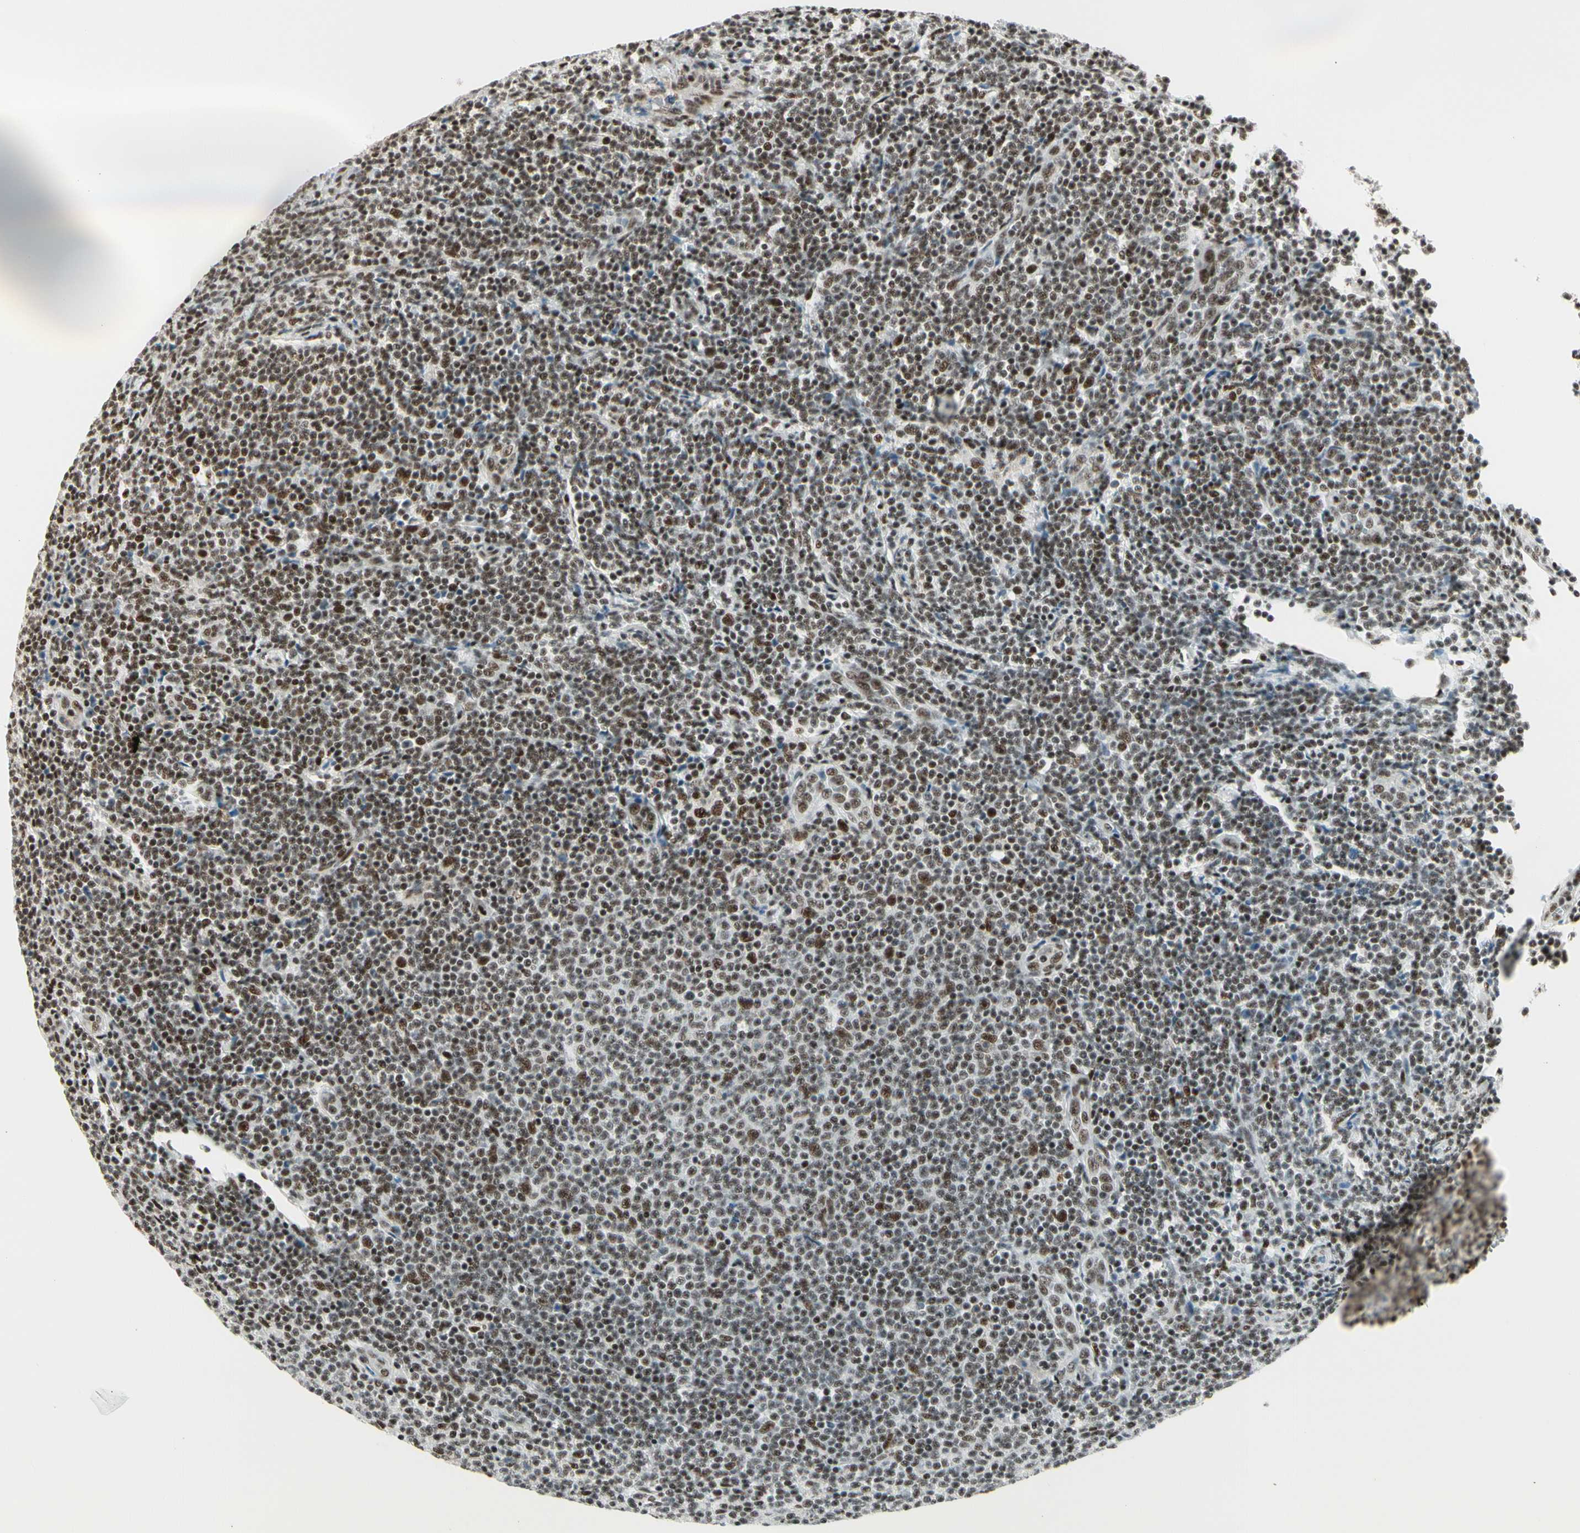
{"staining": {"intensity": "strong", "quantity": ">75%", "location": "nuclear"}, "tissue": "lymphoma", "cell_type": "Tumor cells", "image_type": "cancer", "snomed": [{"axis": "morphology", "description": "Malignant lymphoma, non-Hodgkin's type, Low grade"}, {"axis": "topography", "description": "Lymph node"}], "caption": "Human lymphoma stained for a protein (brown) displays strong nuclear positive staining in approximately >75% of tumor cells.", "gene": "HEXIM1", "patient": {"sex": "male", "age": 66}}